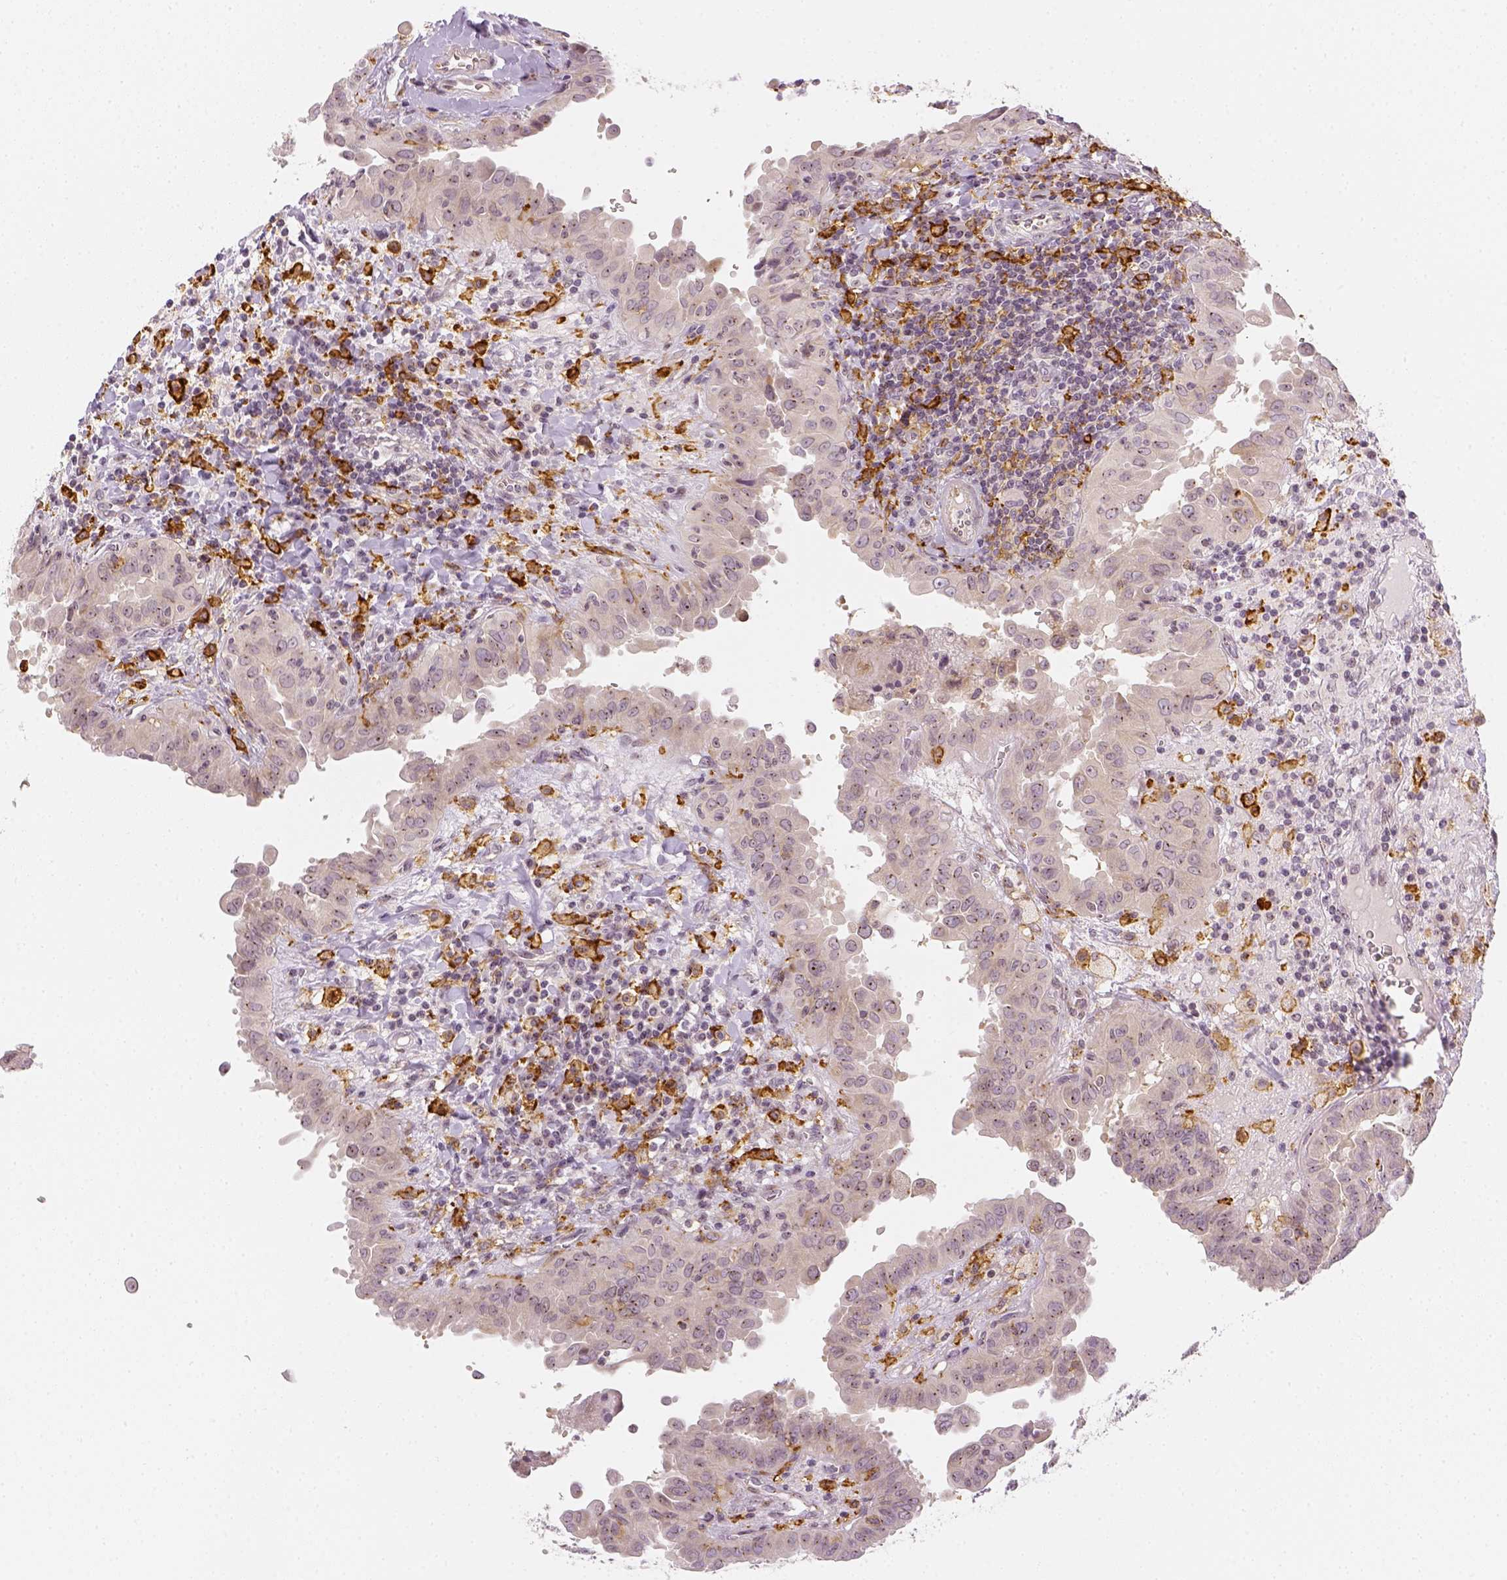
{"staining": {"intensity": "negative", "quantity": "none", "location": "none"}, "tissue": "thyroid cancer", "cell_type": "Tumor cells", "image_type": "cancer", "snomed": [{"axis": "morphology", "description": "Papillary adenocarcinoma, NOS"}, {"axis": "topography", "description": "Thyroid gland"}], "caption": "Tumor cells are negative for brown protein staining in thyroid cancer (papillary adenocarcinoma).", "gene": "CD14", "patient": {"sex": "female", "age": 37}}